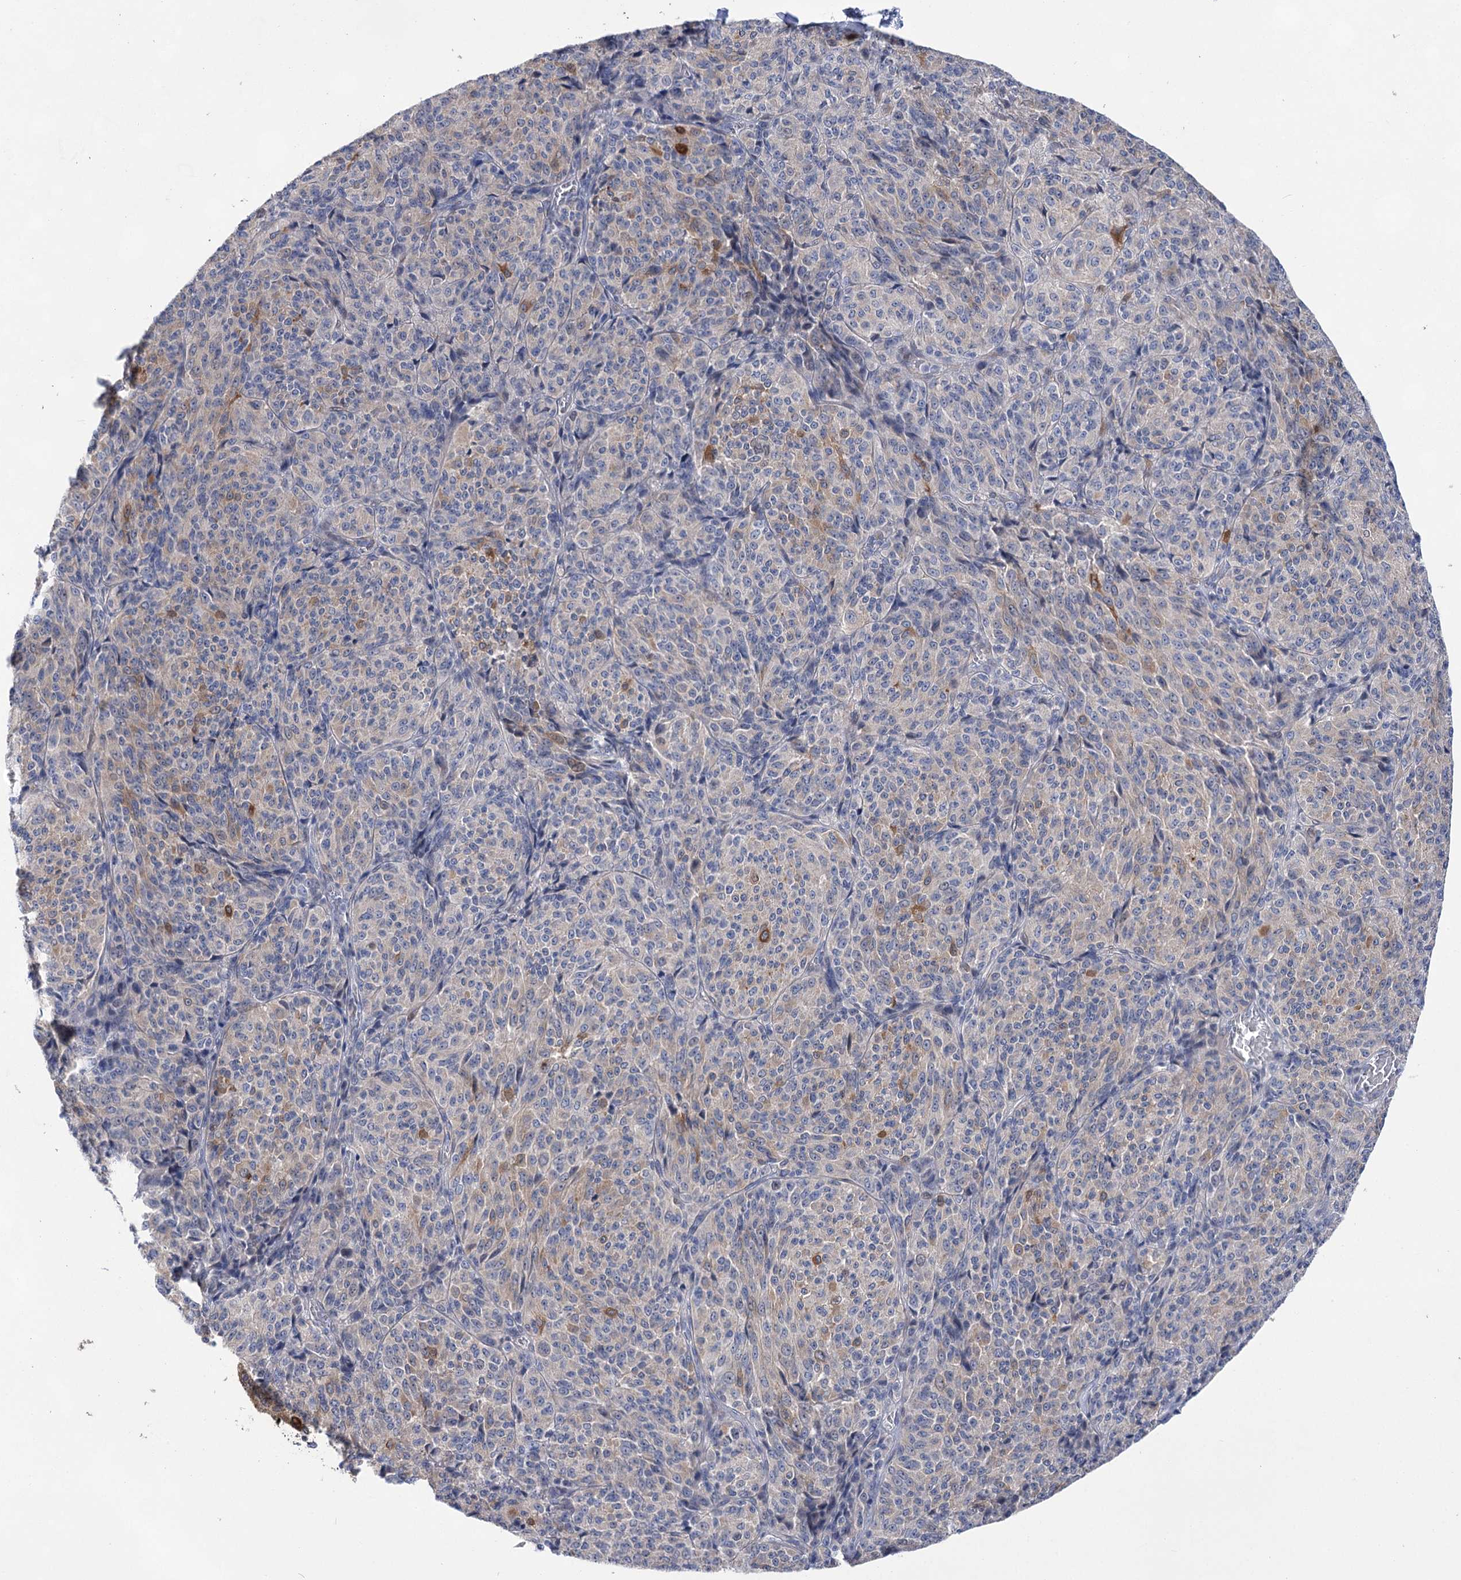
{"staining": {"intensity": "moderate", "quantity": "<25%", "location": "cytoplasmic/membranous"}, "tissue": "melanoma", "cell_type": "Tumor cells", "image_type": "cancer", "snomed": [{"axis": "morphology", "description": "Malignant melanoma, Metastatic site"}, {"axis": "topography", "description": "Brain"}], "caption": "An immunohistochemistry (IHC) histopathology image of neoplastic tissue is shown. Protein staining in brown shows moderate cytoplasmic/membranous positivity in melanoma within tumor cells.", "gene": "UGDH", "patient": {"sex": "female", "age": 56}}